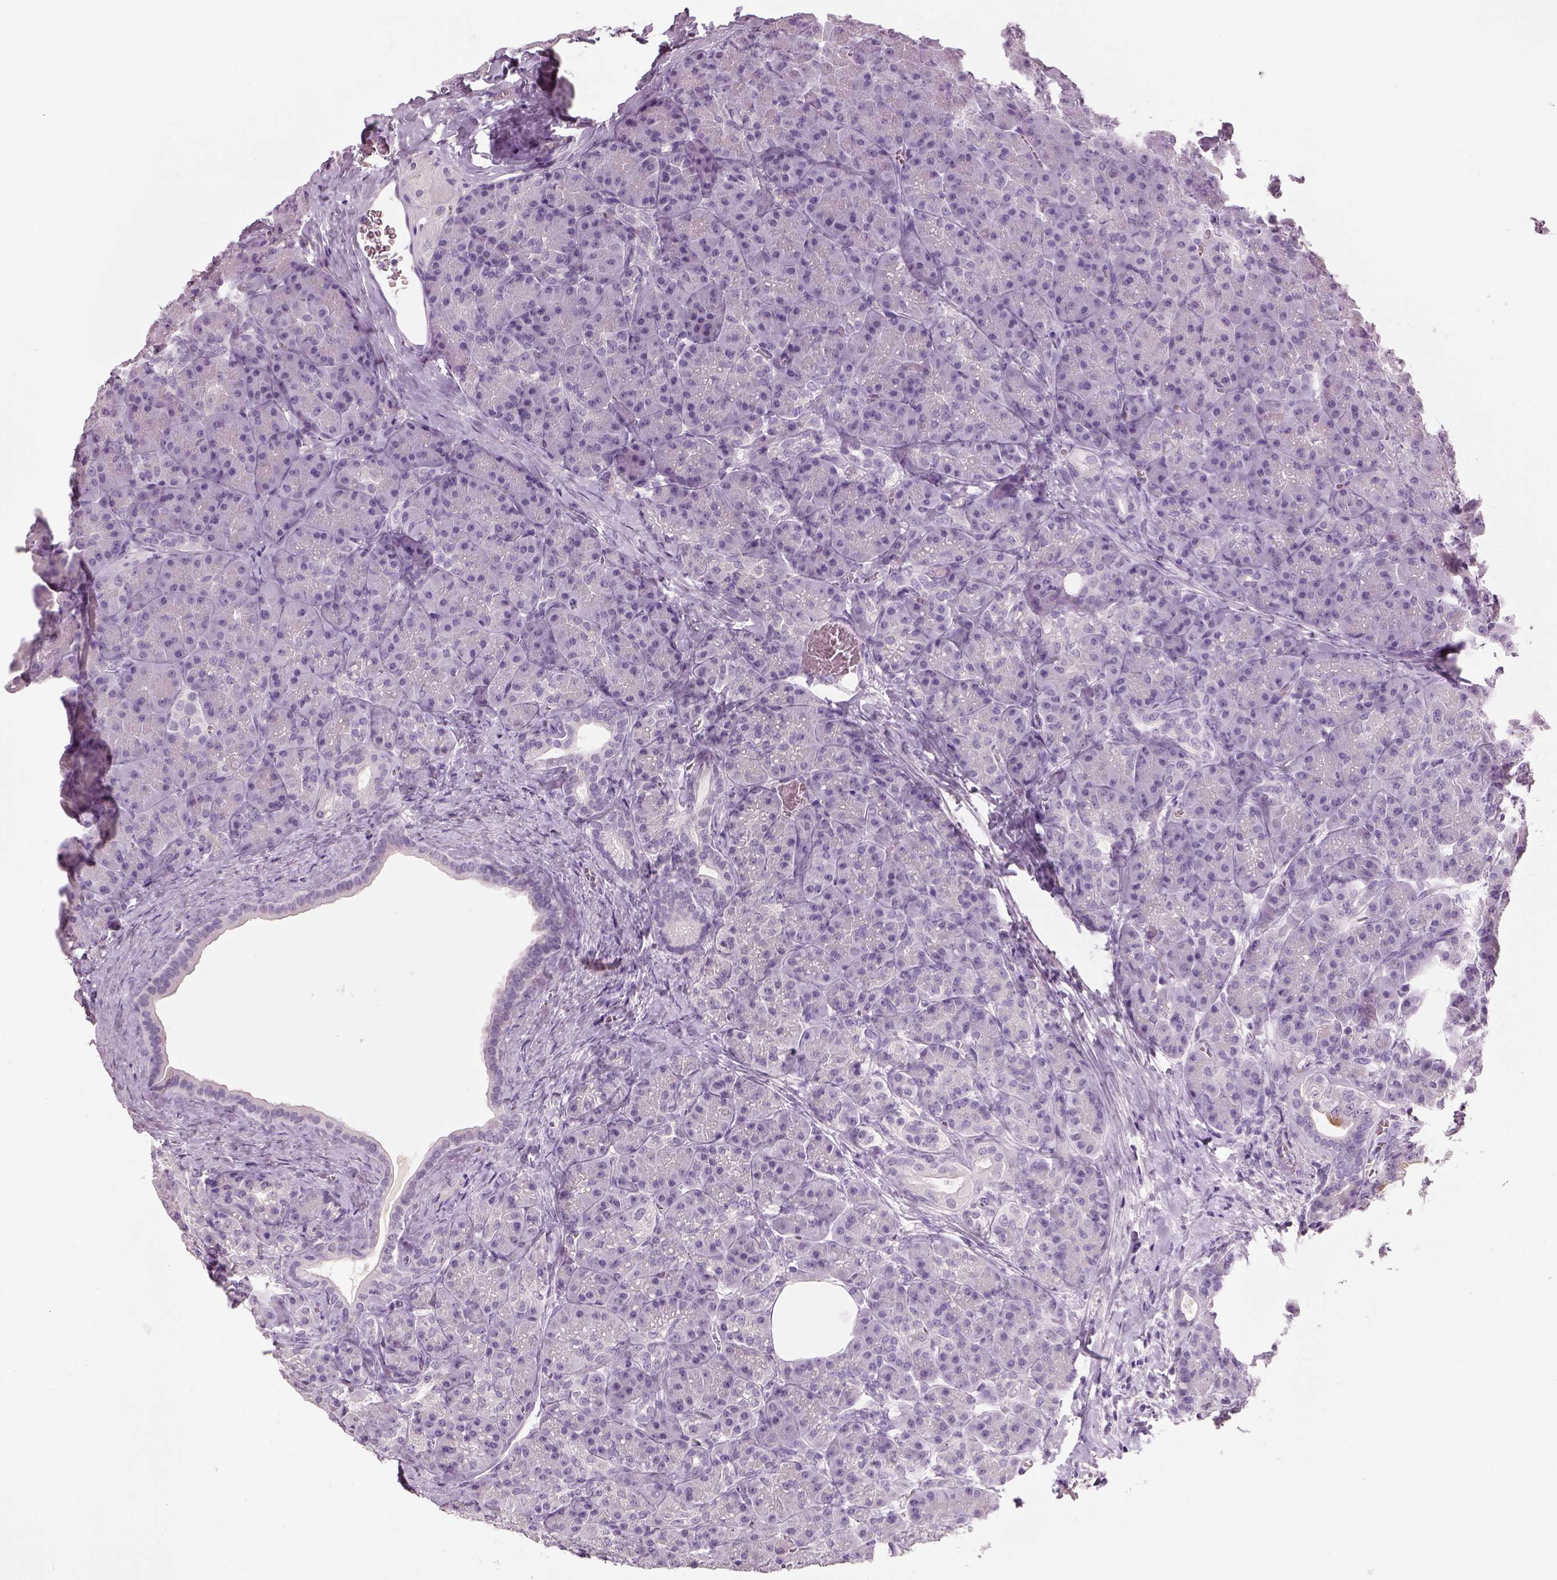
{"staining": {"intensity": "negative", "quantity": "none", "location": "none"}, "tissue": "pancreas", "cell_type": "Exocrine glandular cells", "image_type": "normal", "snomed": [{"axis": "morphology", "description": "Normal tissue, NOS"}, {"axis": "topography", "description": "Pancreas"}], "caption": "Immunohistochemistry (IHC) of normal pancreas displays no positivity in exocrine glandular cells.", "gene": "SLC6A2", "patient": {"sex": "male", "age": 57}}